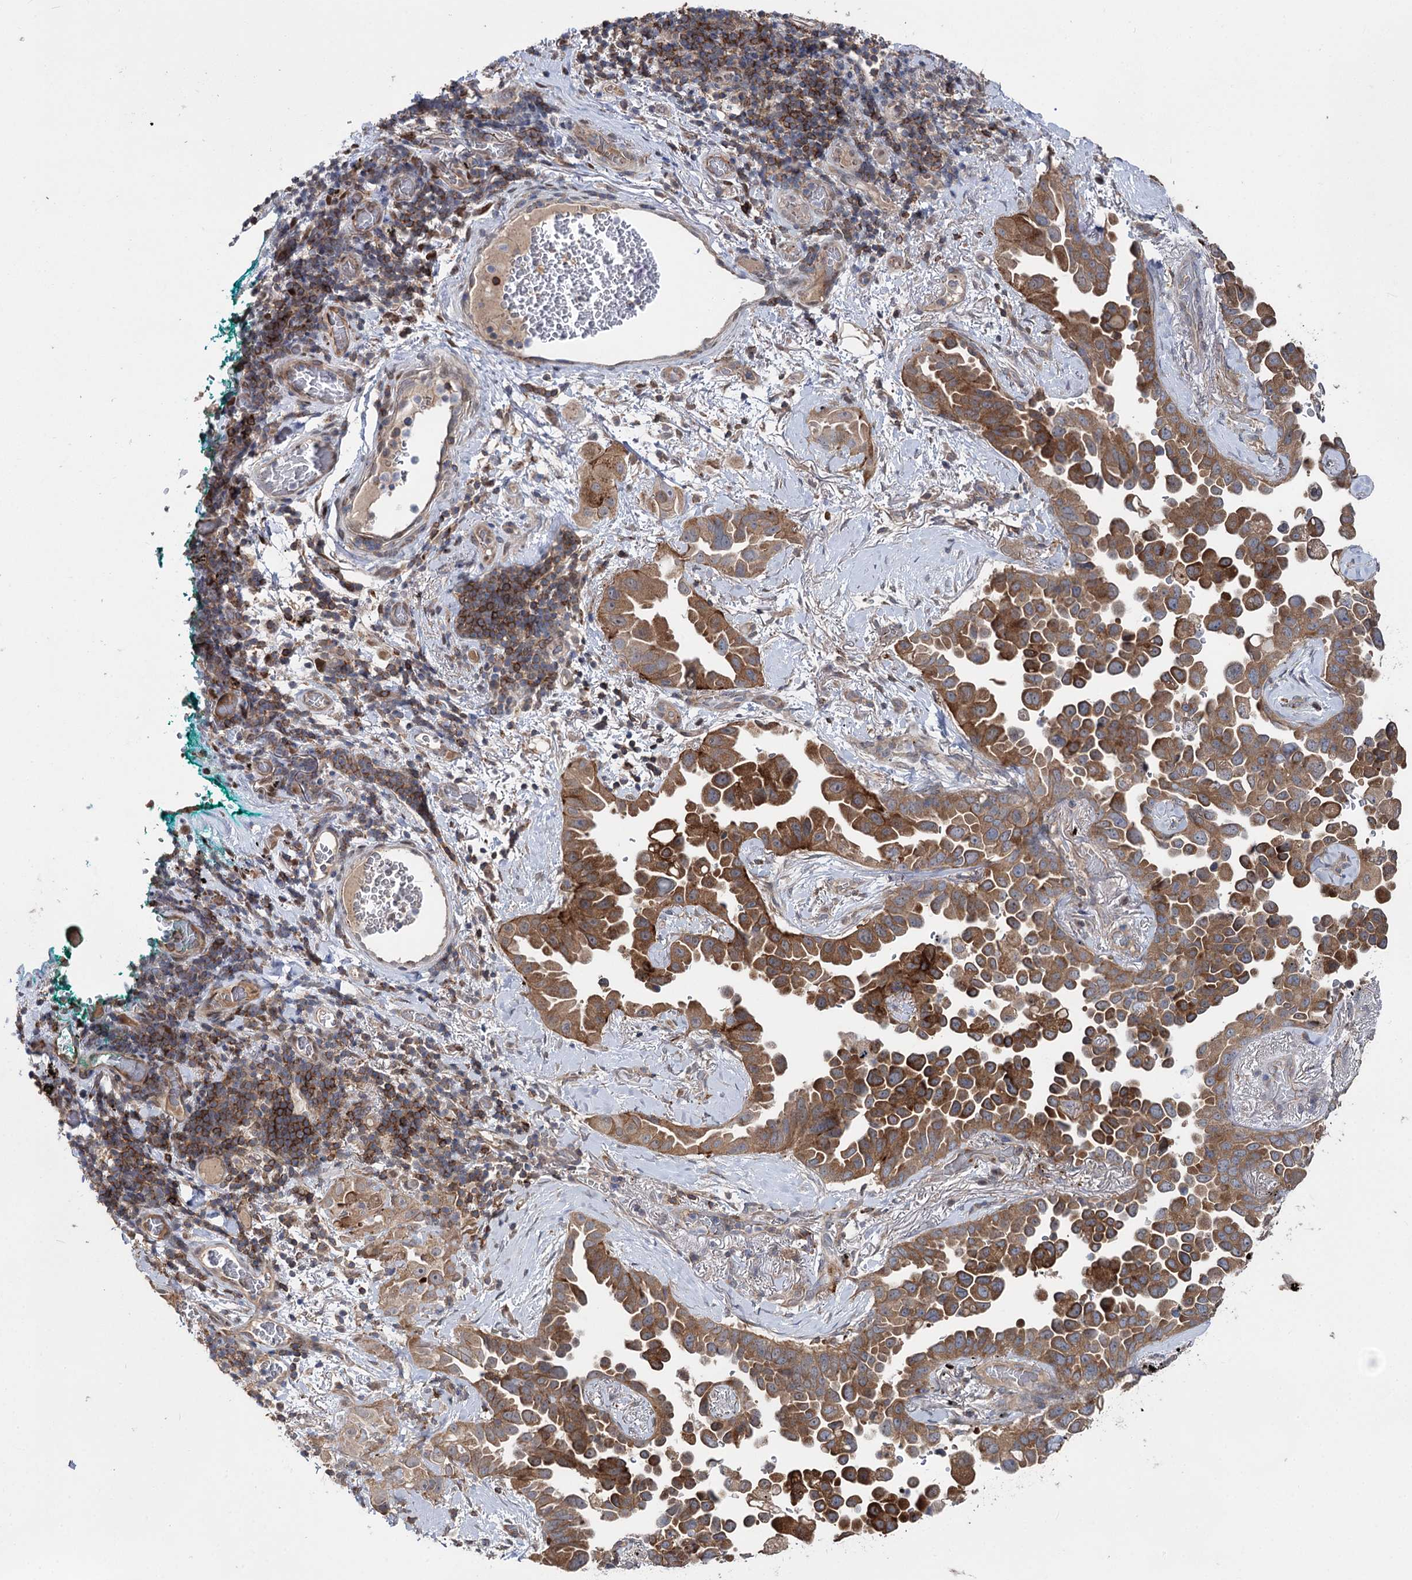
{"staining": {"intensity": "strong", "quantity": "25%-75%", "location": "cytoplasmic/membranous"}, "tissue": "lung cancer", "cell_type": "Tumor cells", "image_type": "cancer", "snomed": [{"axis": "morphology", "description": "Adenocarcinoma, NOS"}, {"axis": "topography", "description": "Lung"}], "caption": "The immunohistochemical stain highlights strong cytoplasmic/membranous positivity in tumor cells of adenocarcinoma (lung) tissue.", "gene": "STX6", "patient": {"sex": "female", "age": 67}}